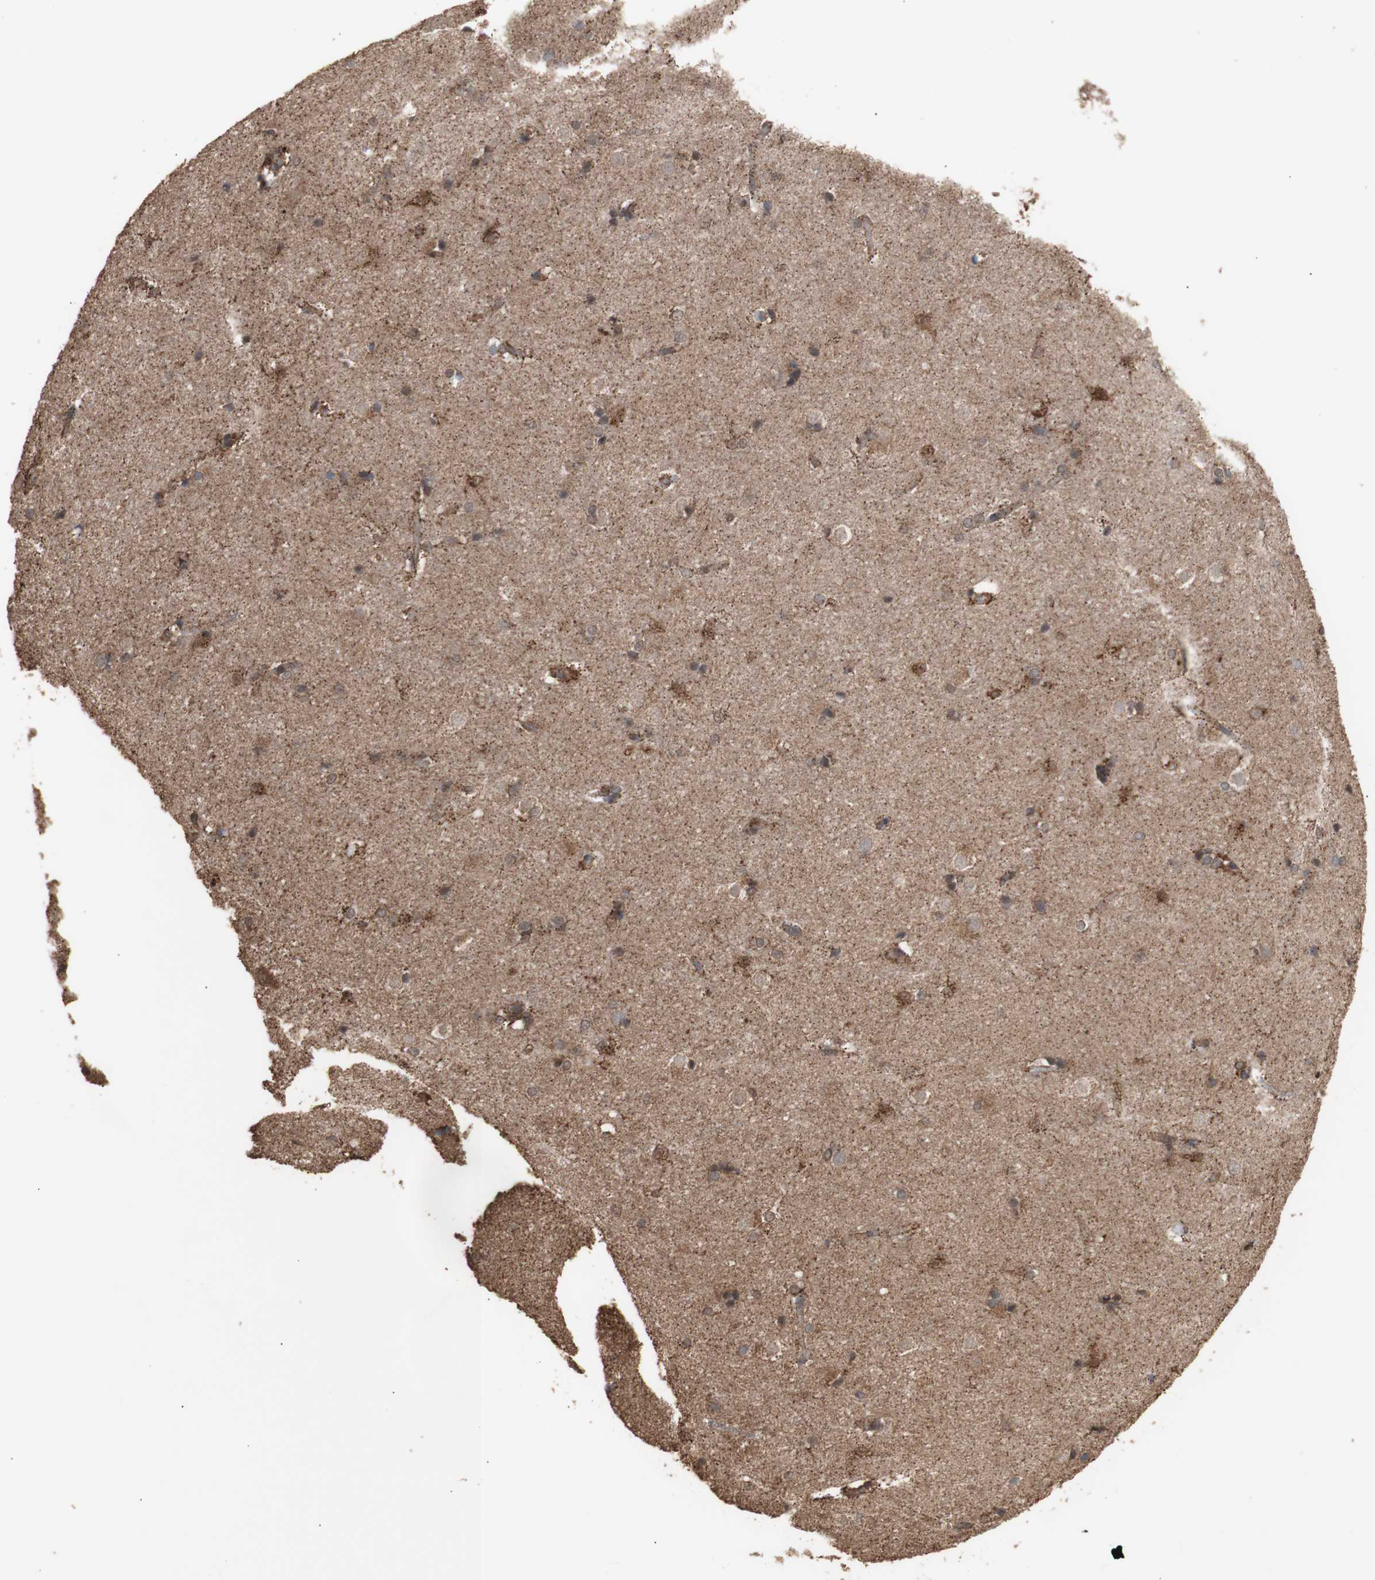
{"staining": {"intensity": "strong", "quantity": "<25%", "location": "cytoplasmic/membranous"}, "tissue": "caudate", "cell_type": "Glial cells", "image_type": "normal", "snomed": [{"axis": "morphology", "description": "Normal tissue, NOS"}, {"axis": "topography", "description": "Lateral ventricle wall"}], "caption": "Immunohistochemical staining of normal human caudate shows medium levels of strong cytoplasmic/membranous expression in about <25% of glial cells.", "gene": "ALDH9A1", "patient": {"sex": "female", "age": 19}}